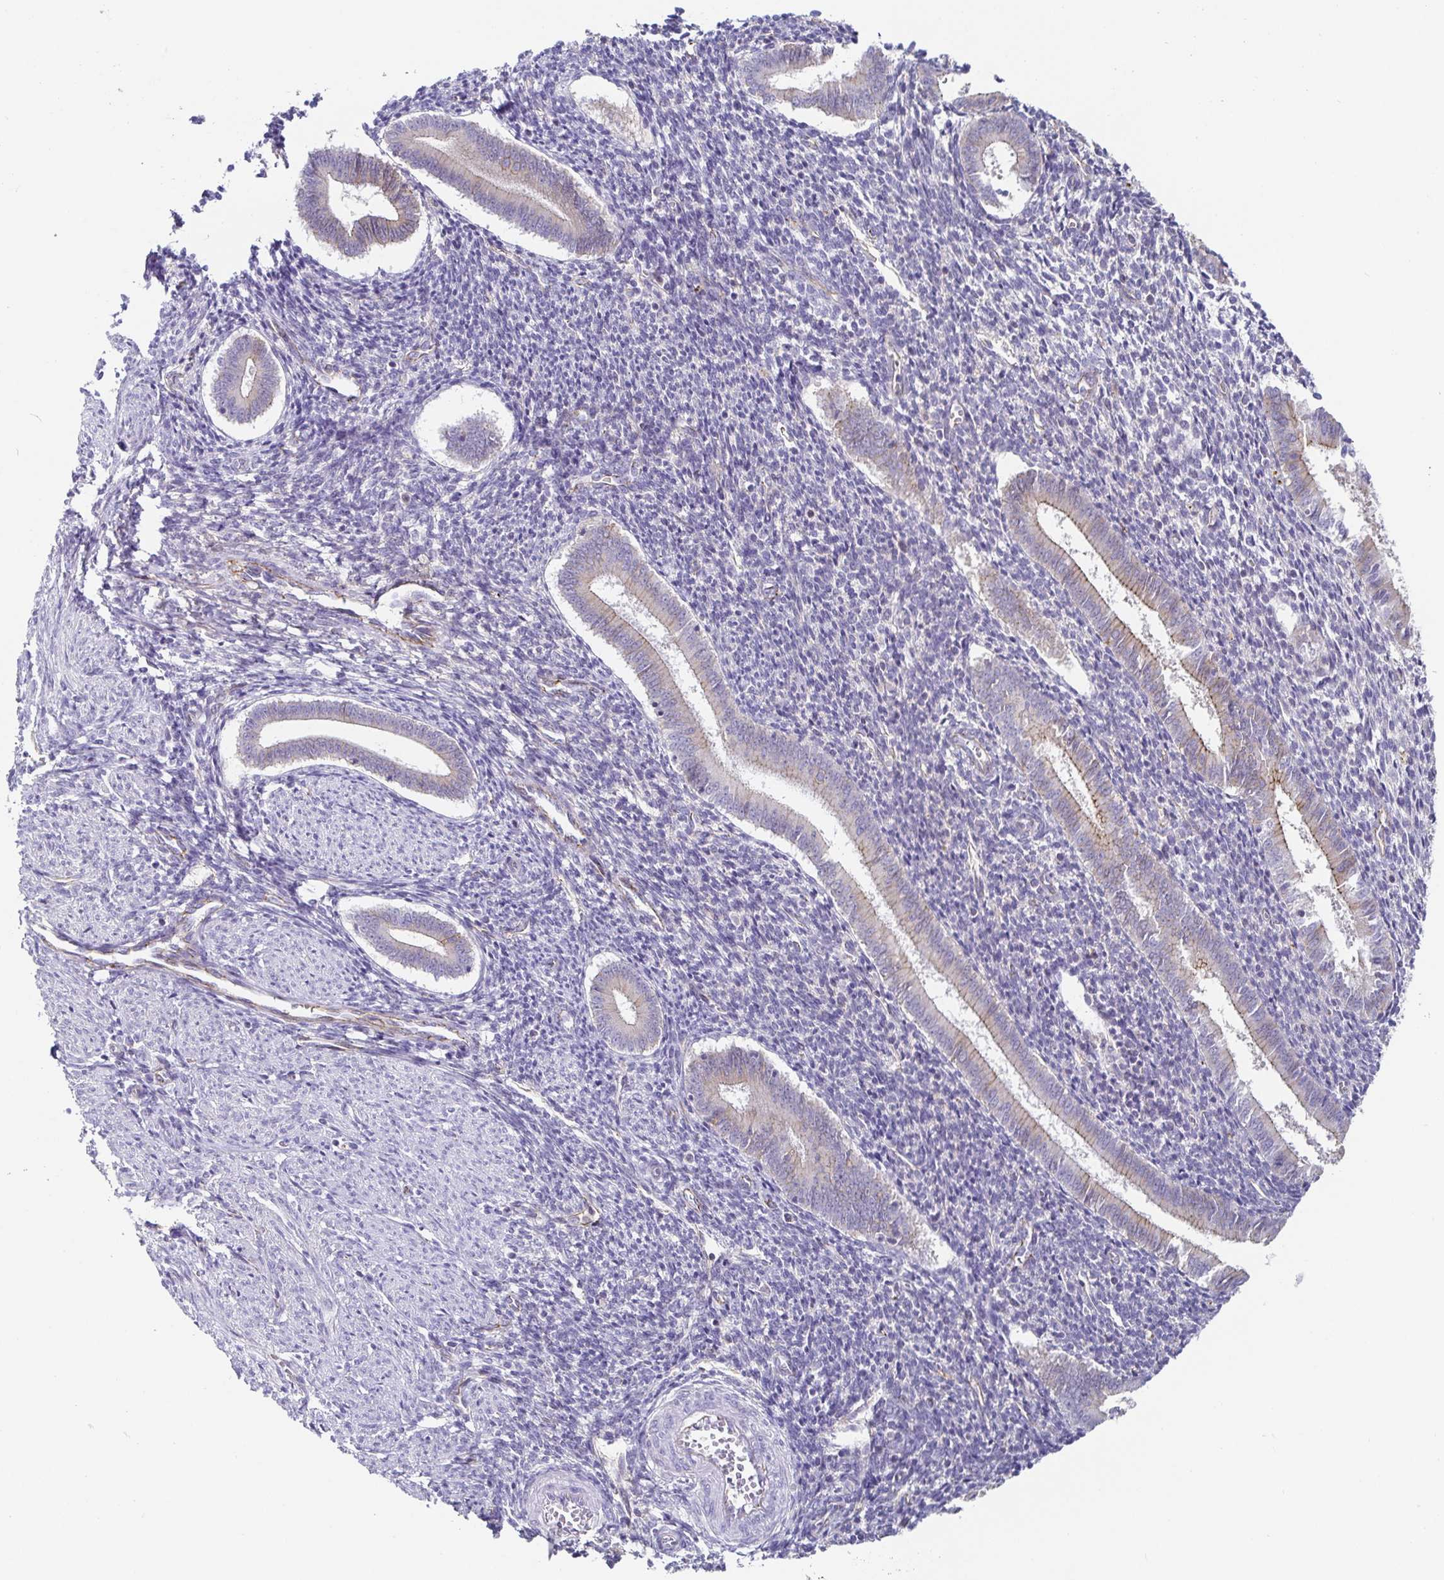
{"staining": {"intensity": "negative", "quantity": "none", "location": "none"}, "tissue": "endometrium", "cell_type": "Cells in endometrial stroma", "image_type": "normal", "snomed": [{"axis": "morphology", "description": "Normal tissue, NOS"}, {"axis": "topography", "description": "Endometrium"}], "caption": "High magnification brightfield microscopy of unremarkable endometrium stained with DAB (3,3'-diaminobenzidine) (brown) and counterstained with hematoxylin (blue): cells in endometrial stroma show no significant positivity. Nuclei are stained in blue.", "gene": "PIWIL3", "patient": {"sex": "female", "age": 25}}